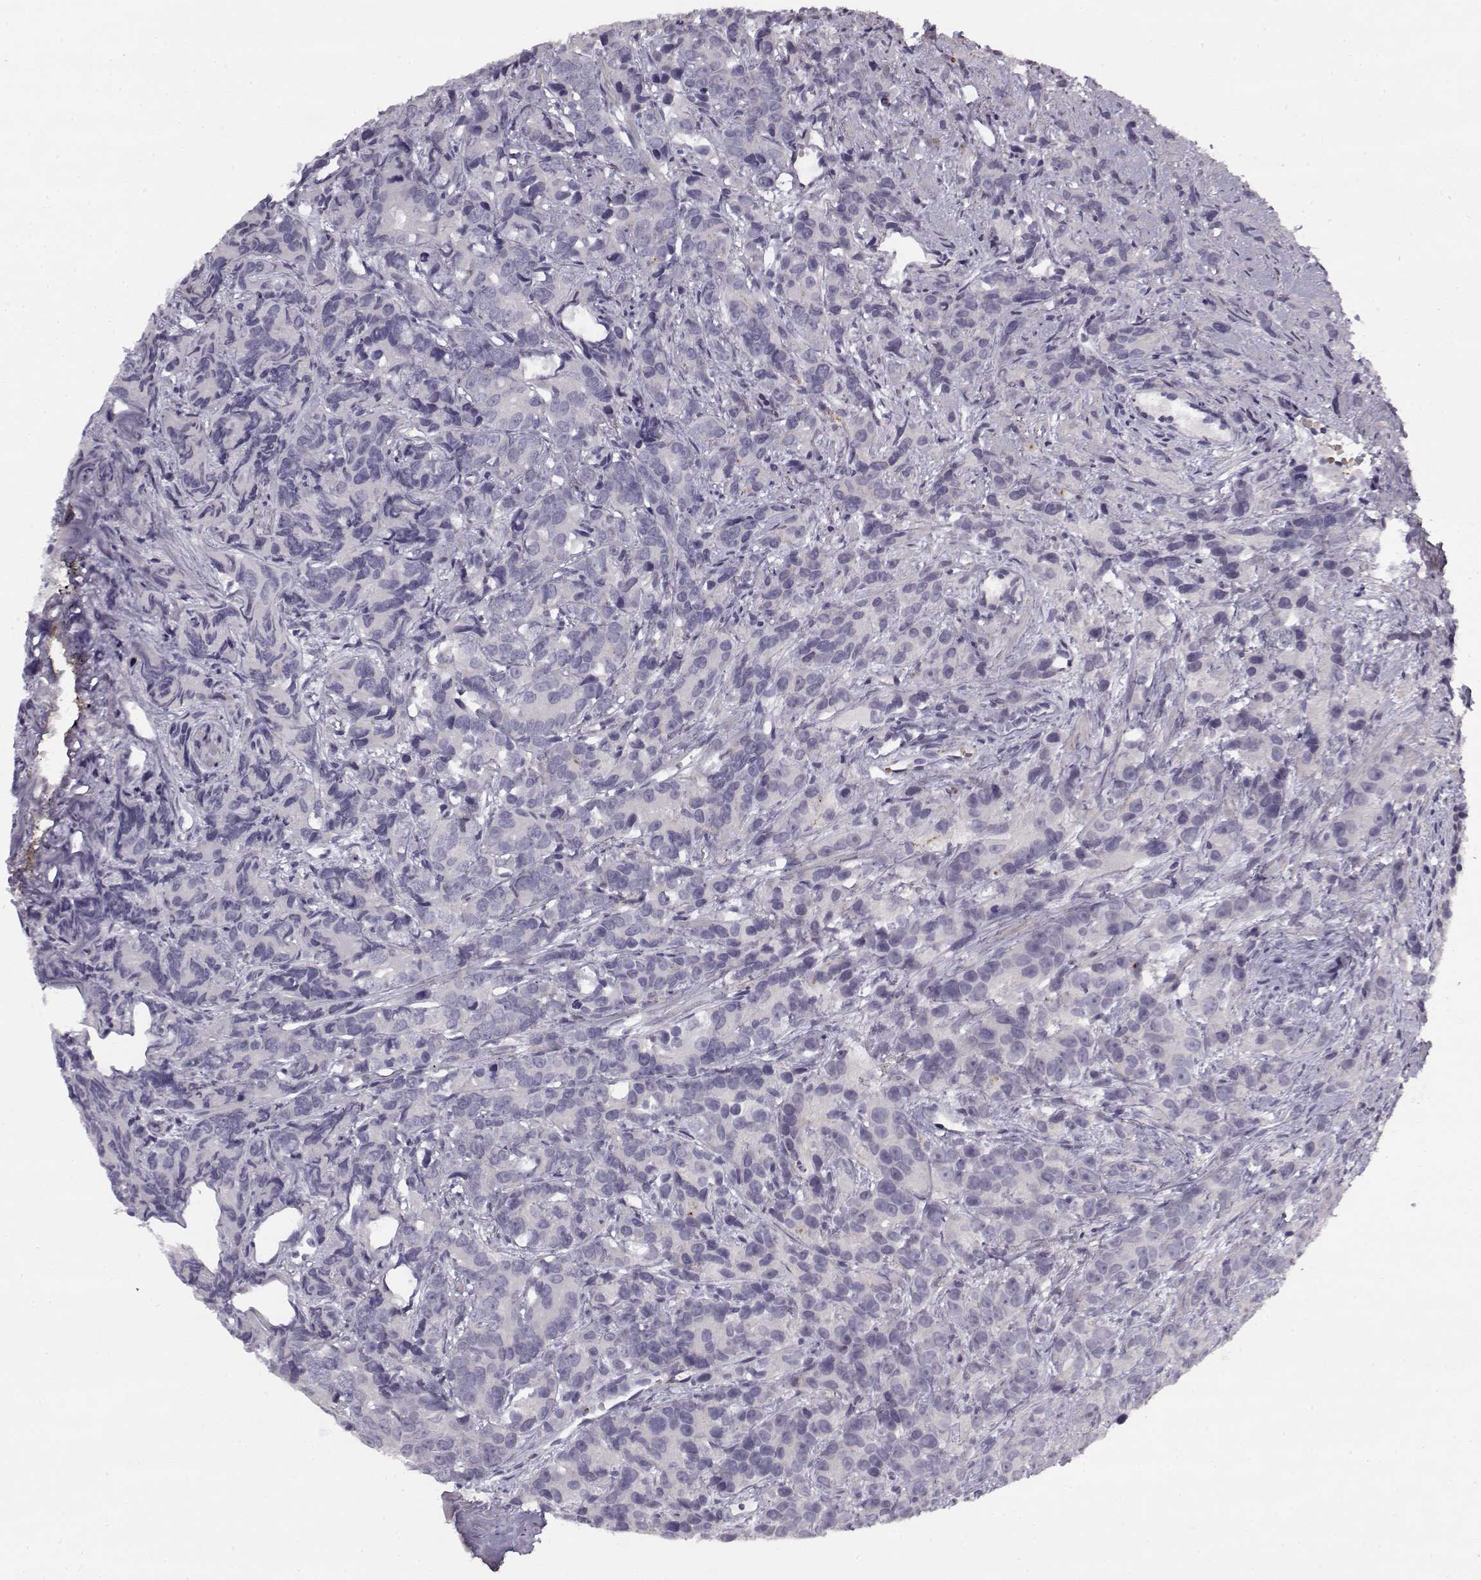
{"staining": {"intensity": "negative", "quantity": "none", "location": "none"}, "tissue": "prostate cancer", "cell_type": "Tumor cells", "image_type": "cancer", "snomed": [{"axis": "morphology", "description": "Adenocarcinoma, High grade"}, {"axis": "topography", "description": "Prostate"}], "caption": "DAB immunohistochemical staining of prostate high-grade adenocarcinoma displays no significant positivity in tumor cells.", "gene": "SNCA", "patient": {"sex": "male", "age": 90}}